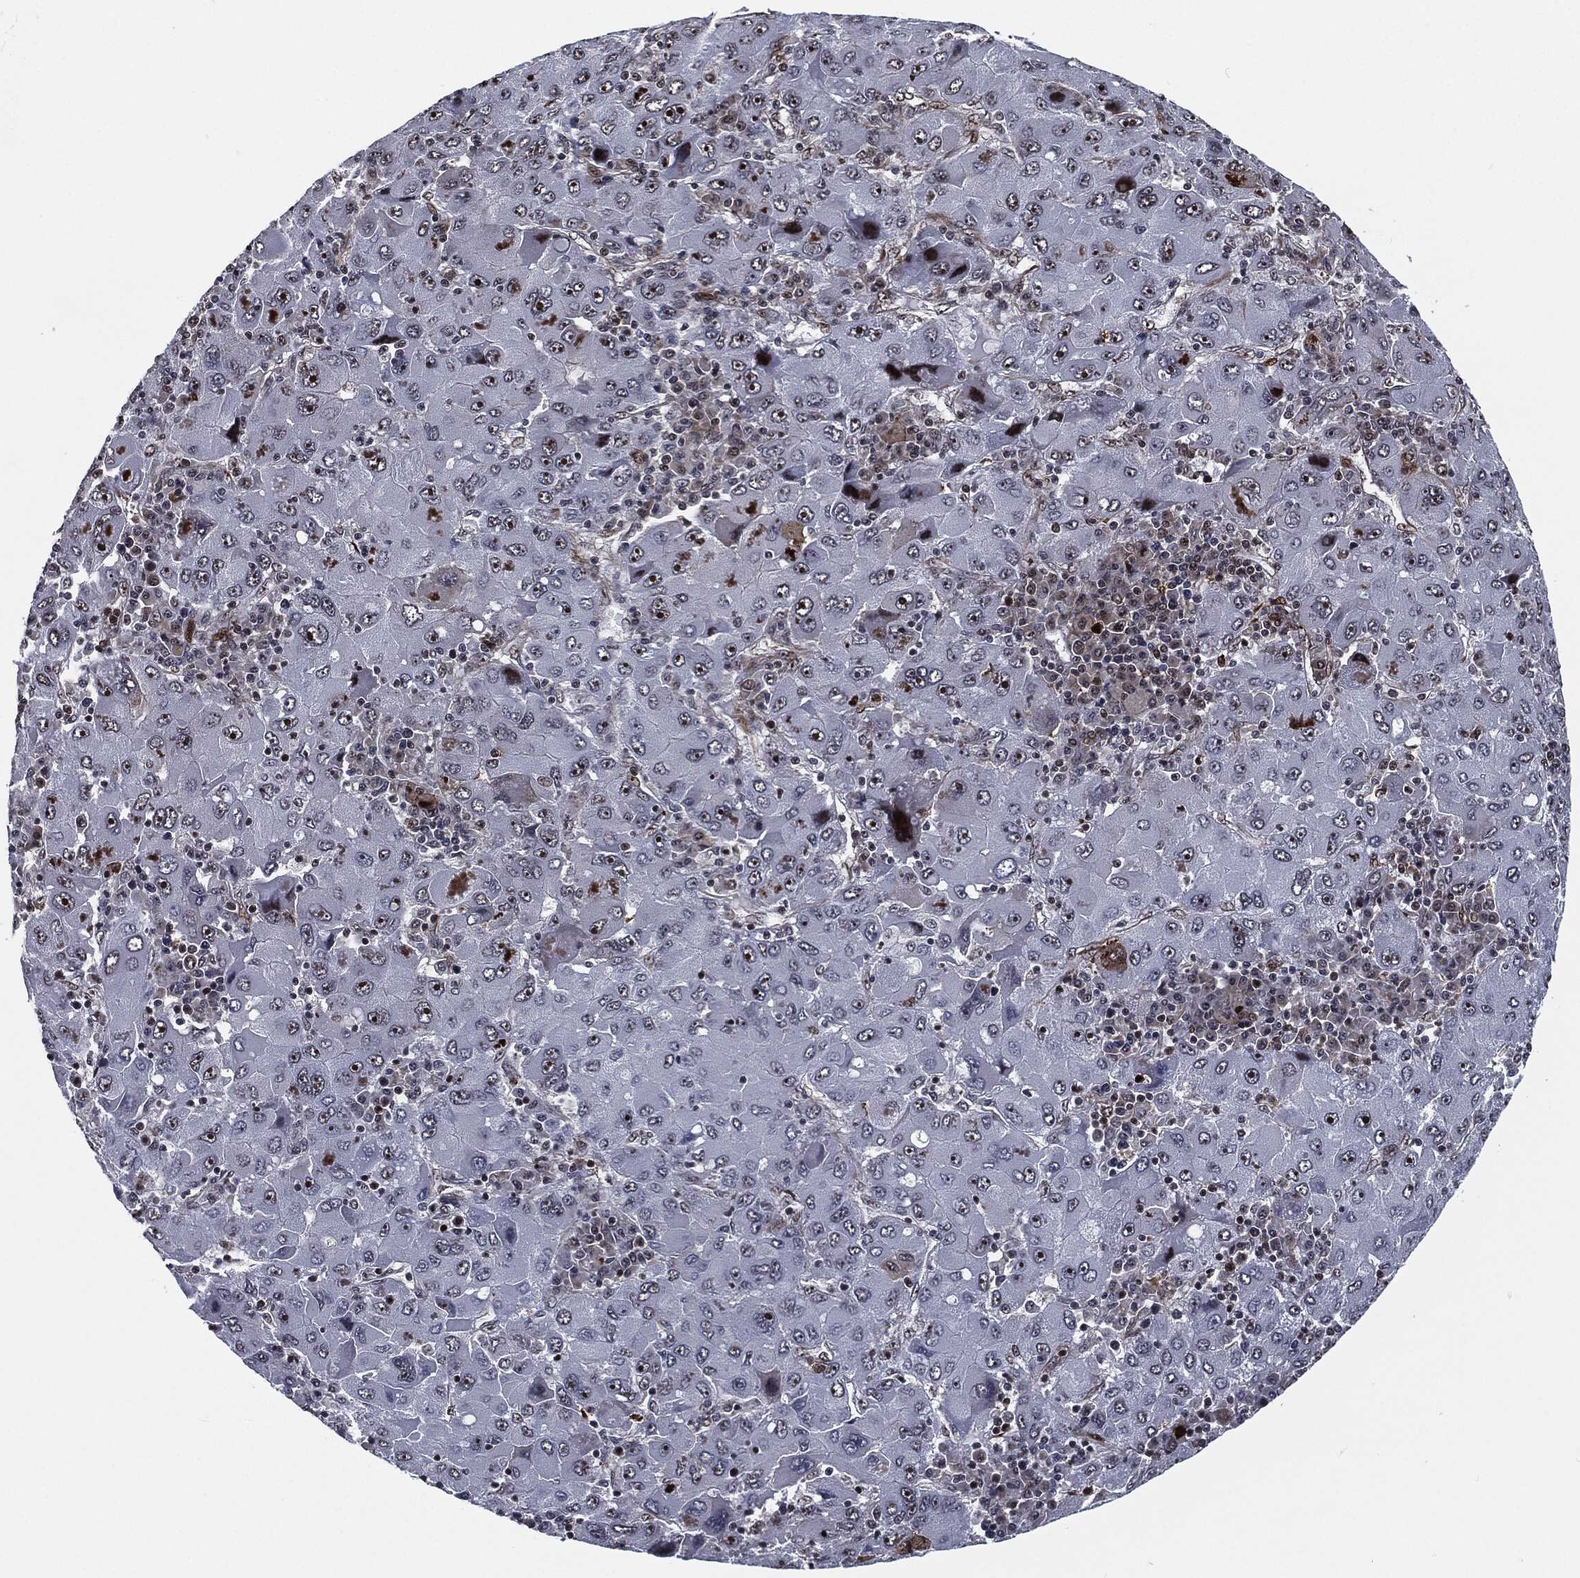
{"staining": {"intensity": "strong", "quantity": "<25%", "location": "nuclear"}, "tissue": "liver cancer", "cell_type": "Tumor cells", "image_type": "cancer", "snomed": [{"axis": "morphology", "description": "Carcinoma, Hepatocellular, NOS"}, {"axis": "topography", "description": "Liver"}], "caption": "Immunohistochemical staining of liver cancer displays medium levels of strong nuclear expression in approximately <25% of tumor cells. Nuclei are stained in blue.", "gene": "AKT2", "patient": {"sex": "male", "age": 75}}